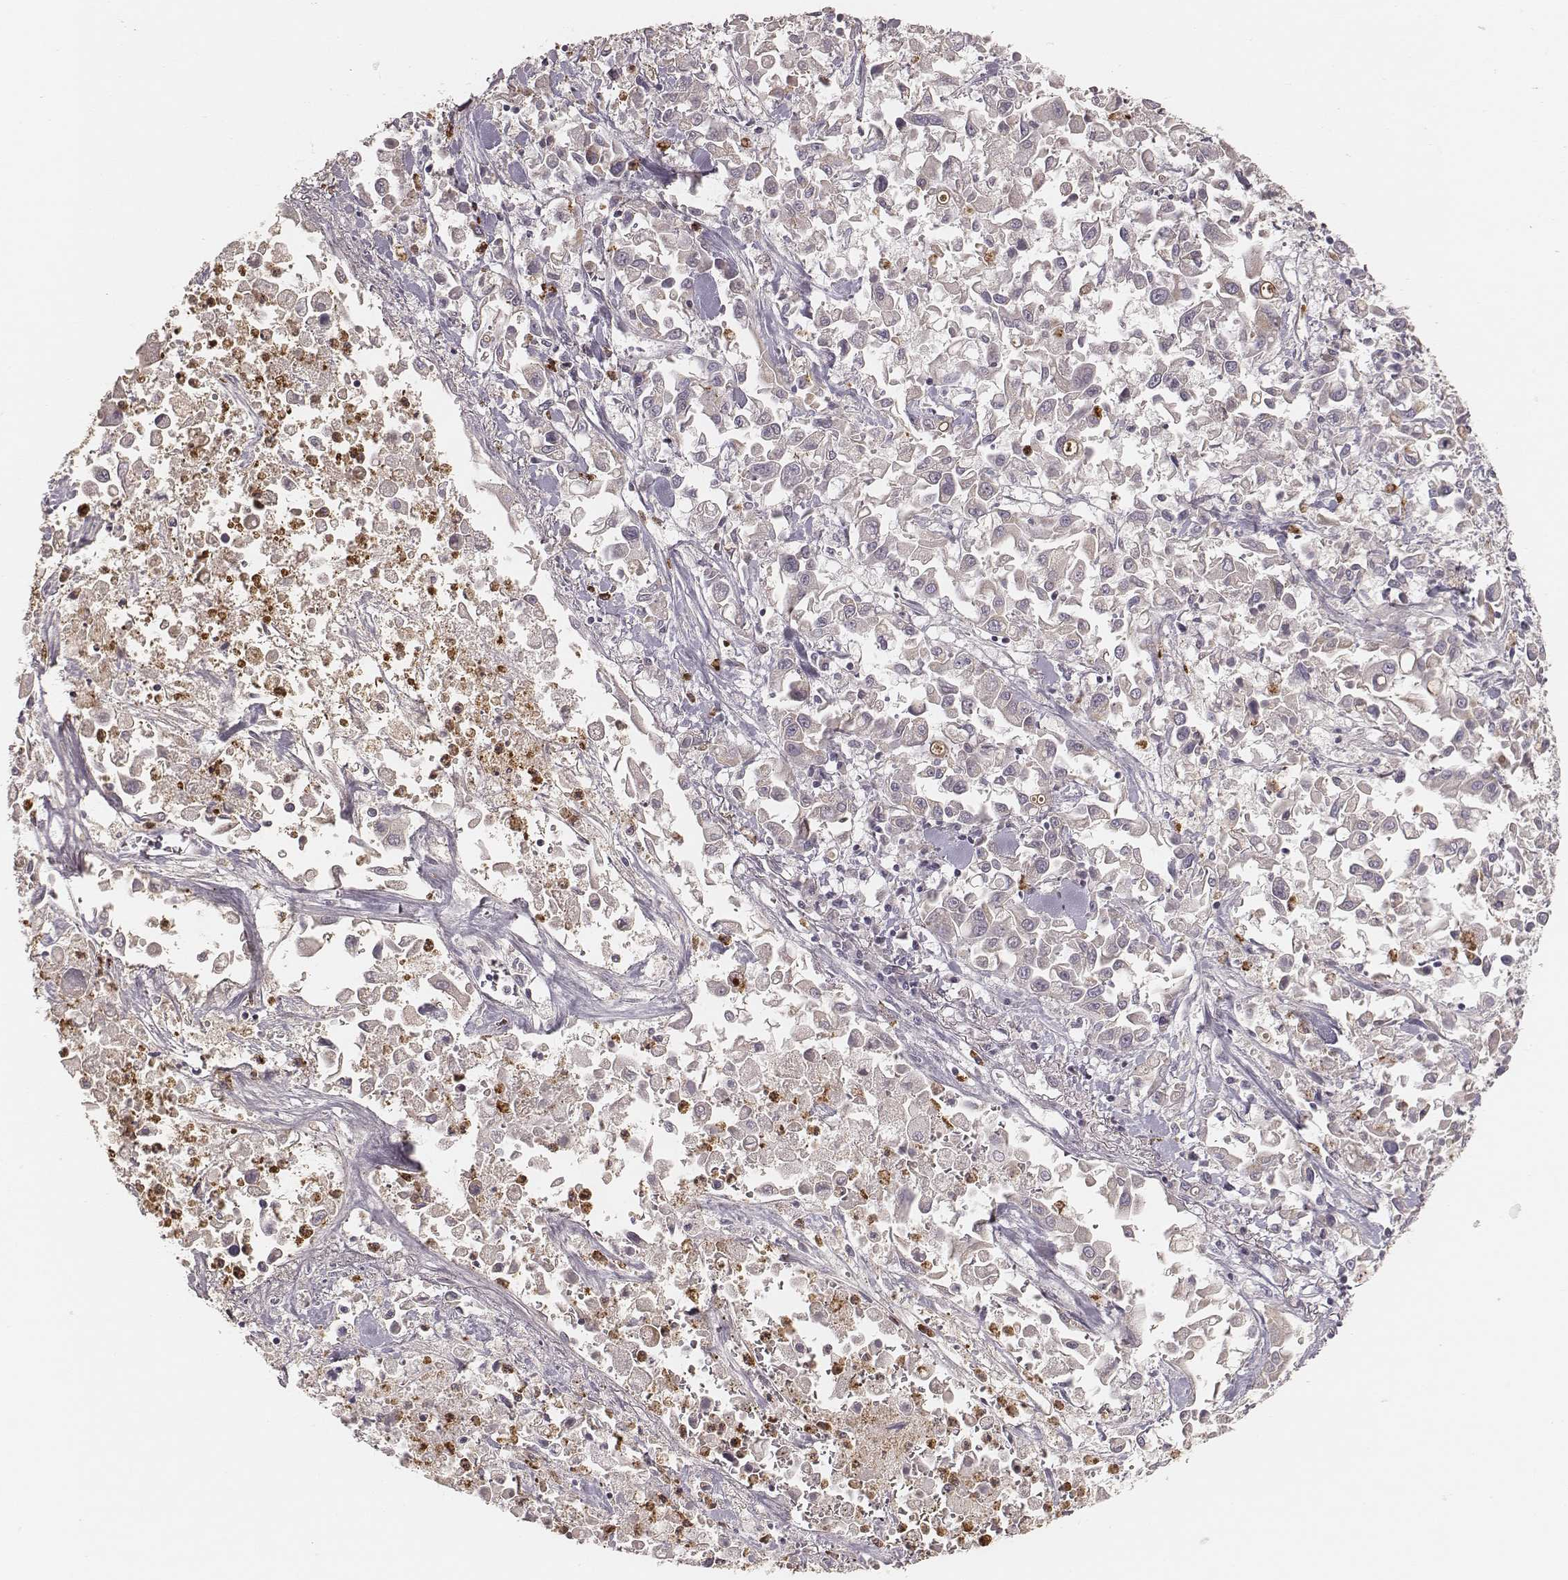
{"staining": {"intensity": "negative", "quantity": "none", "location": "none"}, "tissue": "pancreatic cancer", "cell_type": "Tumor cells", "image_type": "cancer", "snomed": [{"axis": "morphology", "description": "Adenocarcinoma, NOS"}, {"axis": "topography", "description": "Pancreas"}], "caption": "An IHC micrograph of pancreatic cancer (adenocarcinoma) is shown. There is no staining in tumor cells of pancreatic cancer (adenocarcinoma).", "gene": "ABCA7", "patient": {"sex": "female", "age": 83}}